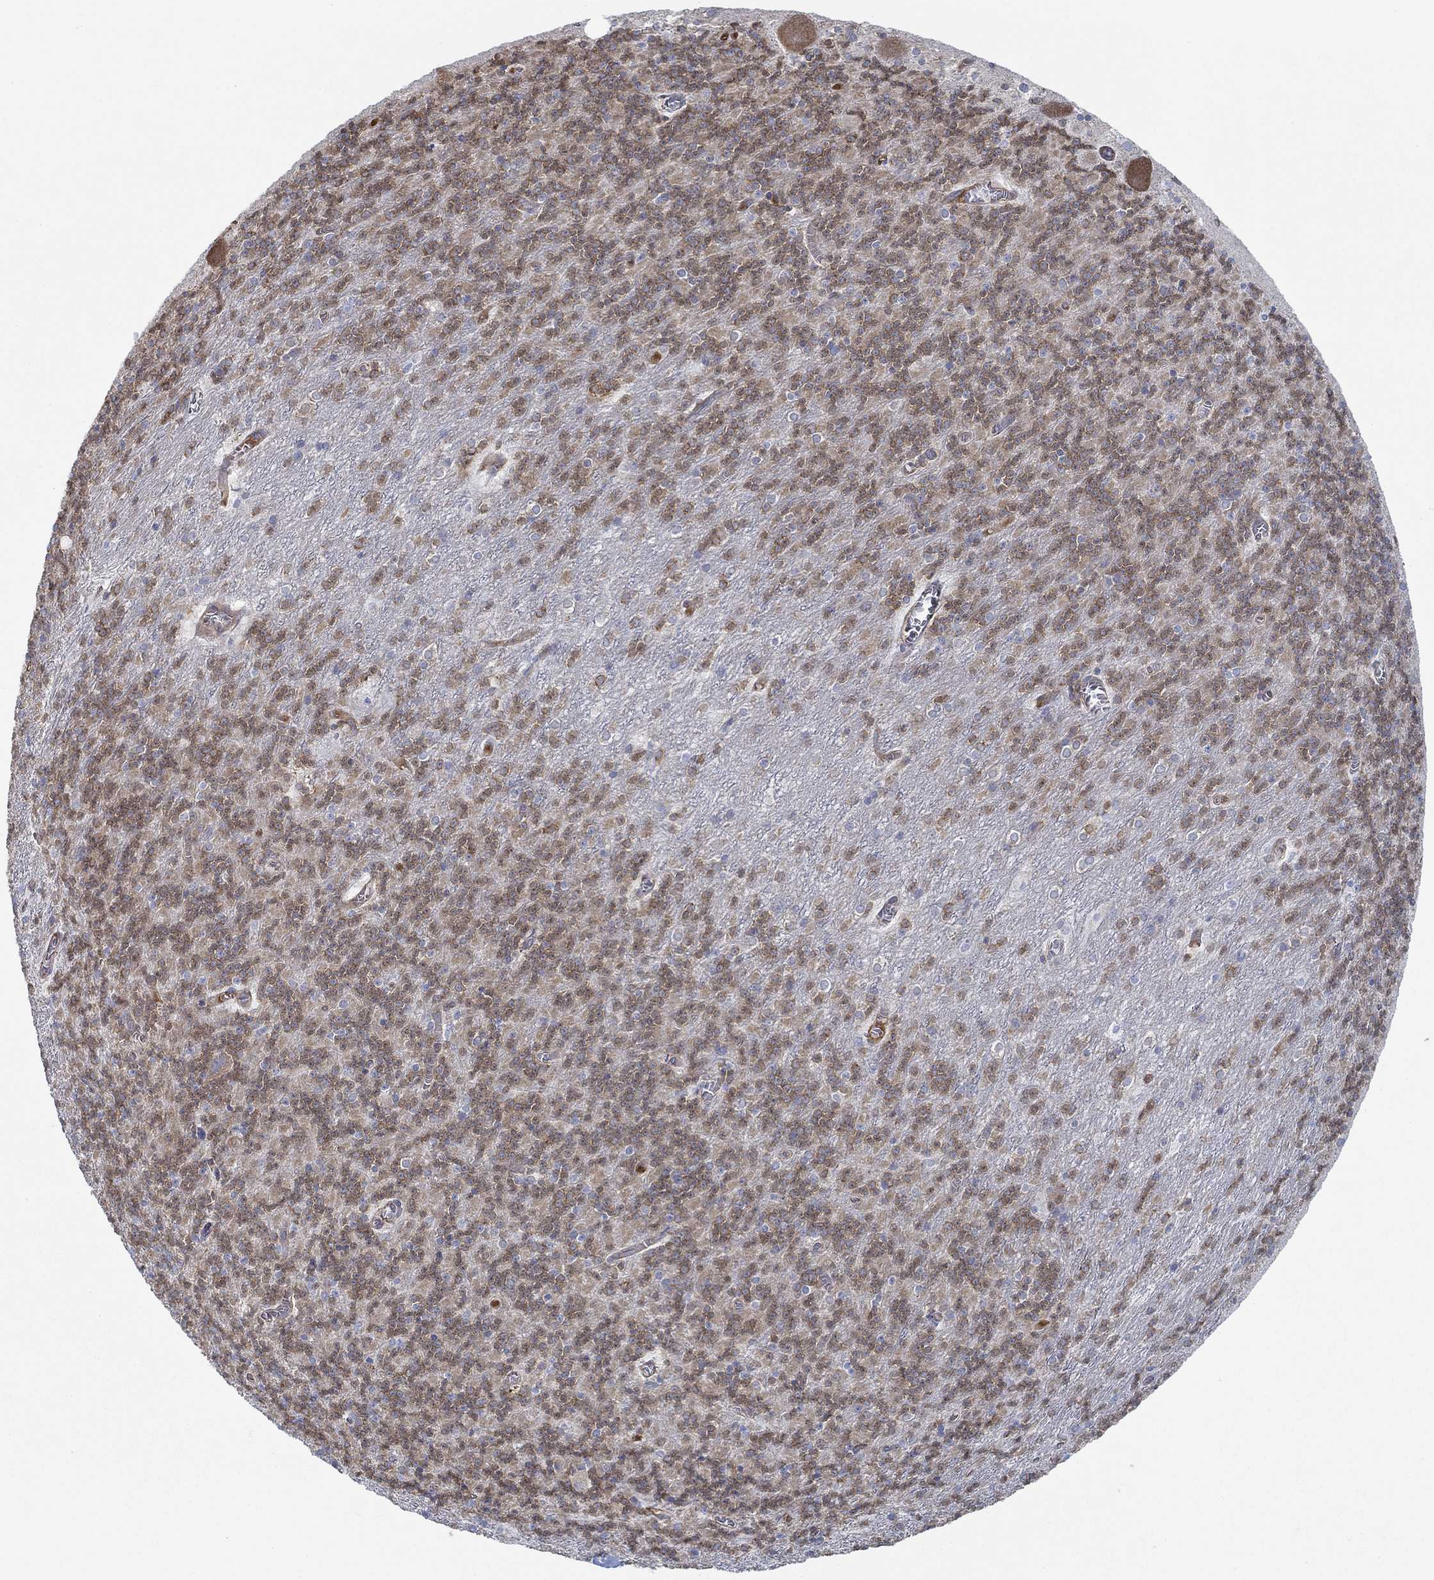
{"staining": {"intensity": "moderate", "quantity": "25%-75%", "location": "cytoplasmic/membranous"}, "tissue": "cerebellum", "cell_type": "Cells in granular layer", "image_type": "normal", "snomed": [{"axis": "morphology", "description": "Normal tissue, NOS"}, {"axis": "topography", "description": "Cerebellum"}], "caption": "A micrograph of human cerebellum stained for a protein demonstrates moderate cytoplasmic/membranous brown staining in cells in granular layer.", "gene": "SPAG9", "patient": {"sex": "male", "age": 70}}